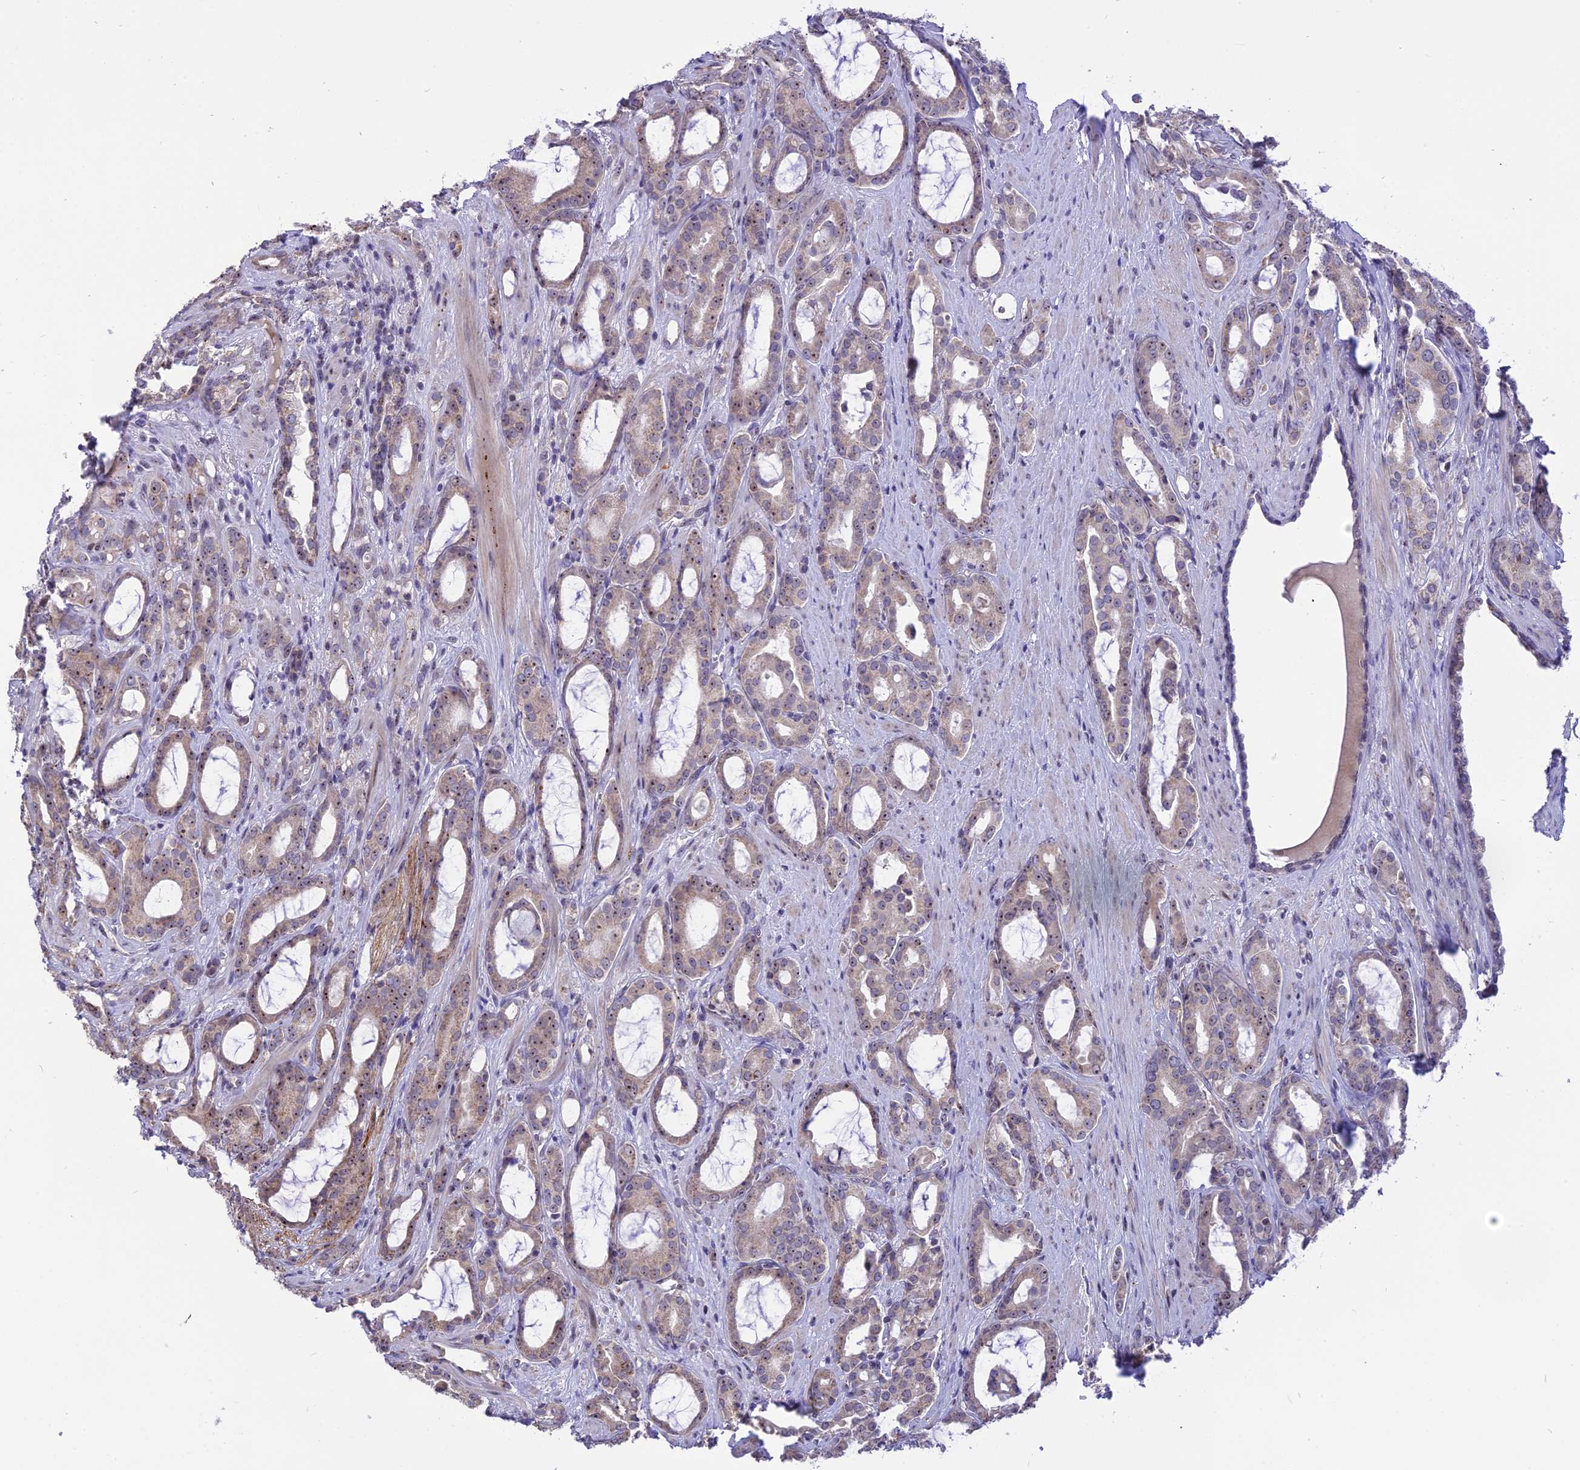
{"staining": {"intensity": "weak", "quantity": ">75%", "location": "cytoplasmic/membranous,nuclear"}, "tissue": "prostate cancer", "cell_type": "Tumor cells", "image_type": "cancer", "snomed": [{"axis": "morphology", "description": "Adenocarcinoma, High grade"}, {"axis": "topography", "description": "Prostate"}], "caption": "Protein staining reveals weak cytoplasmic/membranous and nuclear staining in about >75% of tumor cells in adenocarcinoma (high-grade) (prostate).", "gene": "CMSS1", "patient": {"sex": "male", "age": 72}}